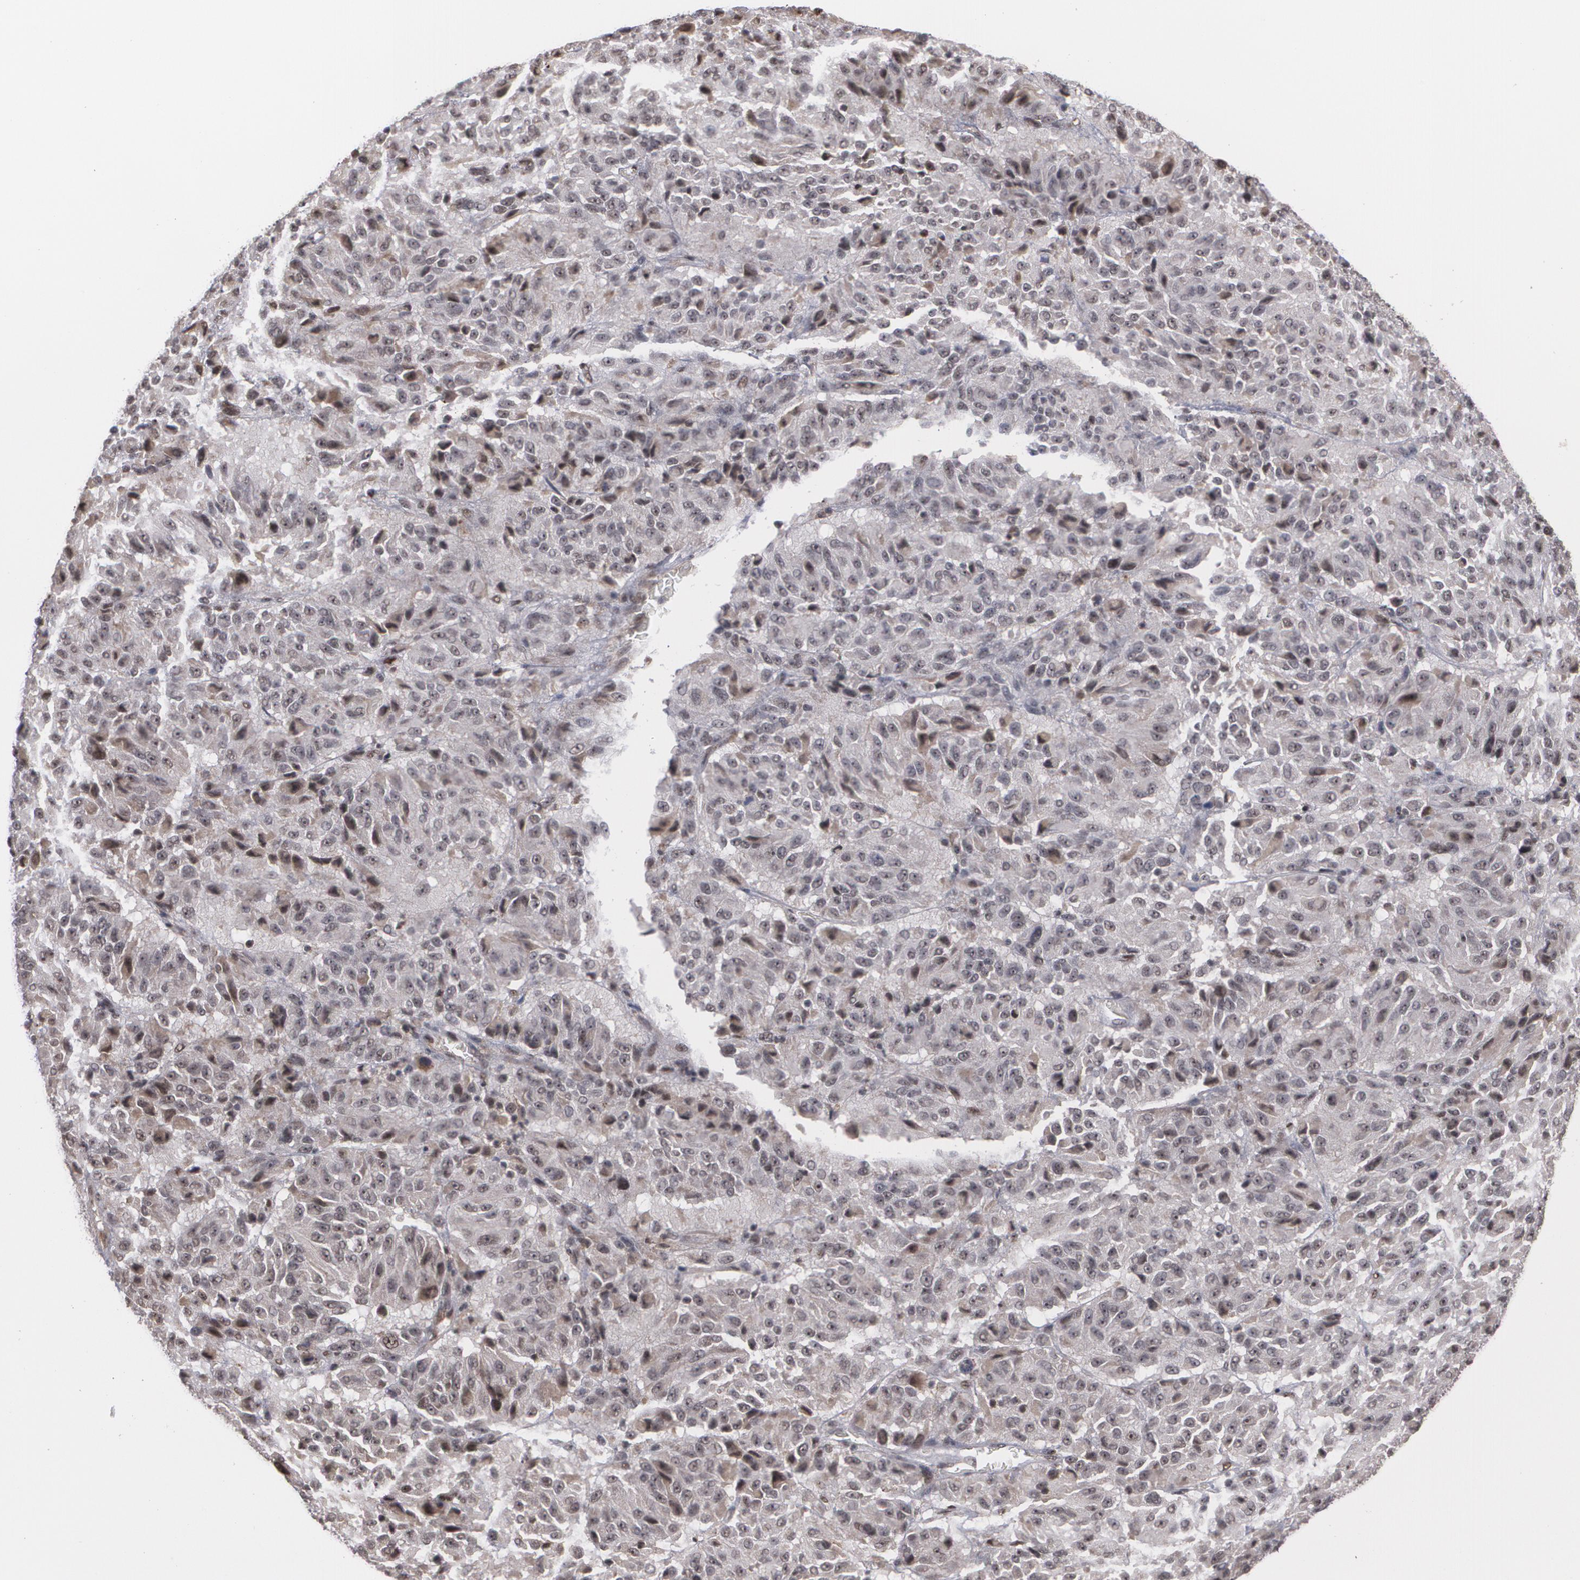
{"staining": {"intensity": "weak", "quantity": "25%-75%", "location": "nuclear"}, "tissue": "melanoma", "cell_type": "Tumor cells", "image_type": "cancer", "snomed": [{"axis": "morphology", "description": "Malignant melanoma, Metastatic site"}, {"axis": "topography", "description": "Lung"}], "caption": "Malignant melanoma (metastatic site) tissue exhibits weak nuclear expression in approximately 25%-75% of tumor cells, visualized by immunohistochemistry.", "gene": "ZNF234", "patient": {"sex": "male", "age": 64}}